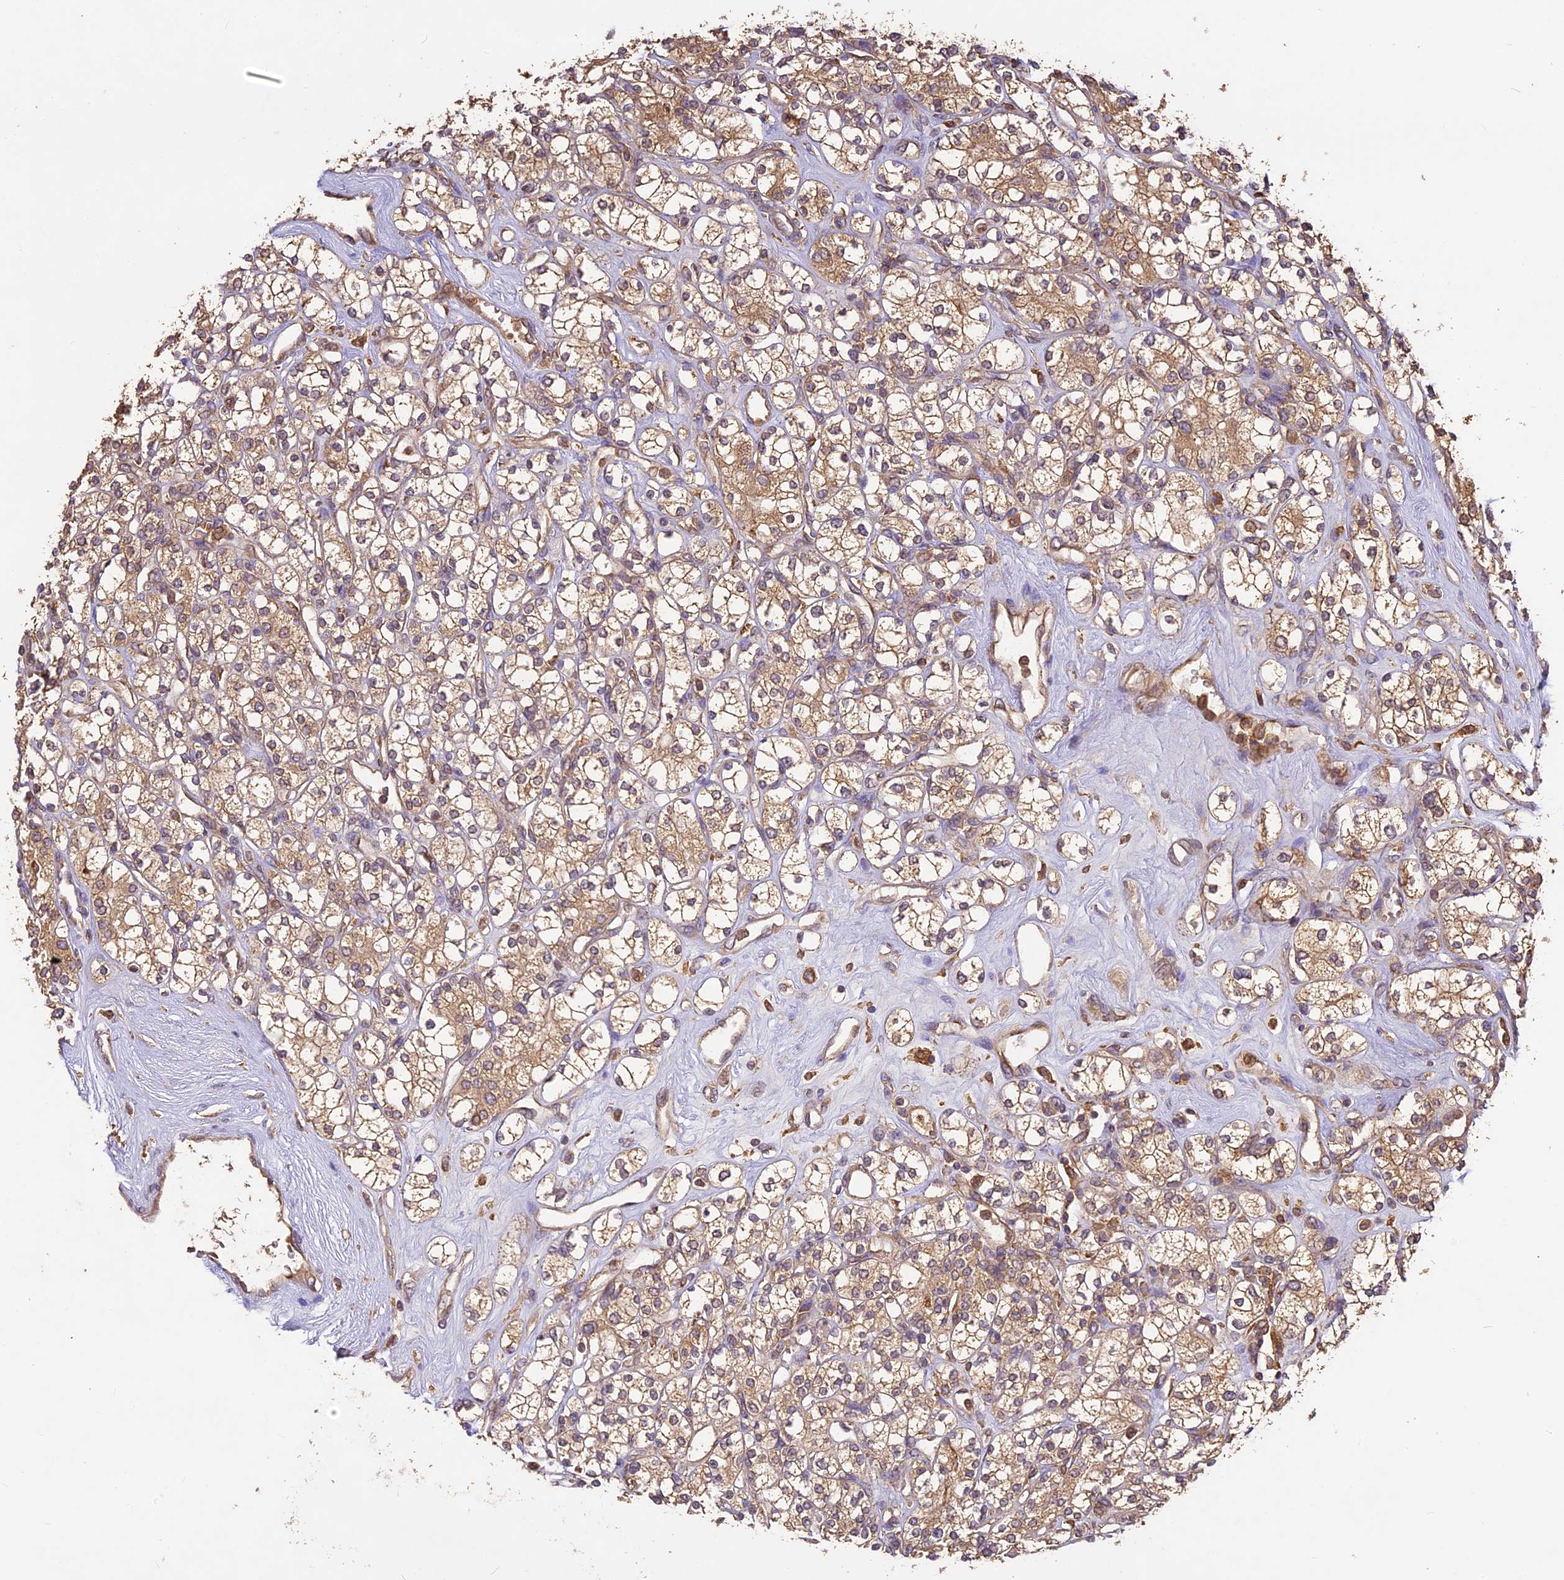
{"staining": {"intensity": "moderate", "quantity": ">75%", "location": "cytoplasmic/membranous"}, "tissue": "renal cancer", "cell_type": "Tumor cells", "image_type": "cancer", "snomed": [{"axis": "morphology", "description": "Adenocarcinoma, NOS"}, {"axis": "topography", "description": "Kidney"}], "caption": "A brown stain labels moderate cytoplasmic/membranous positivity of a protein in human renal adenocarcinoma tumor cells.", "gene": "BRAP", "patient": {"sex": "male", "age": 77}}